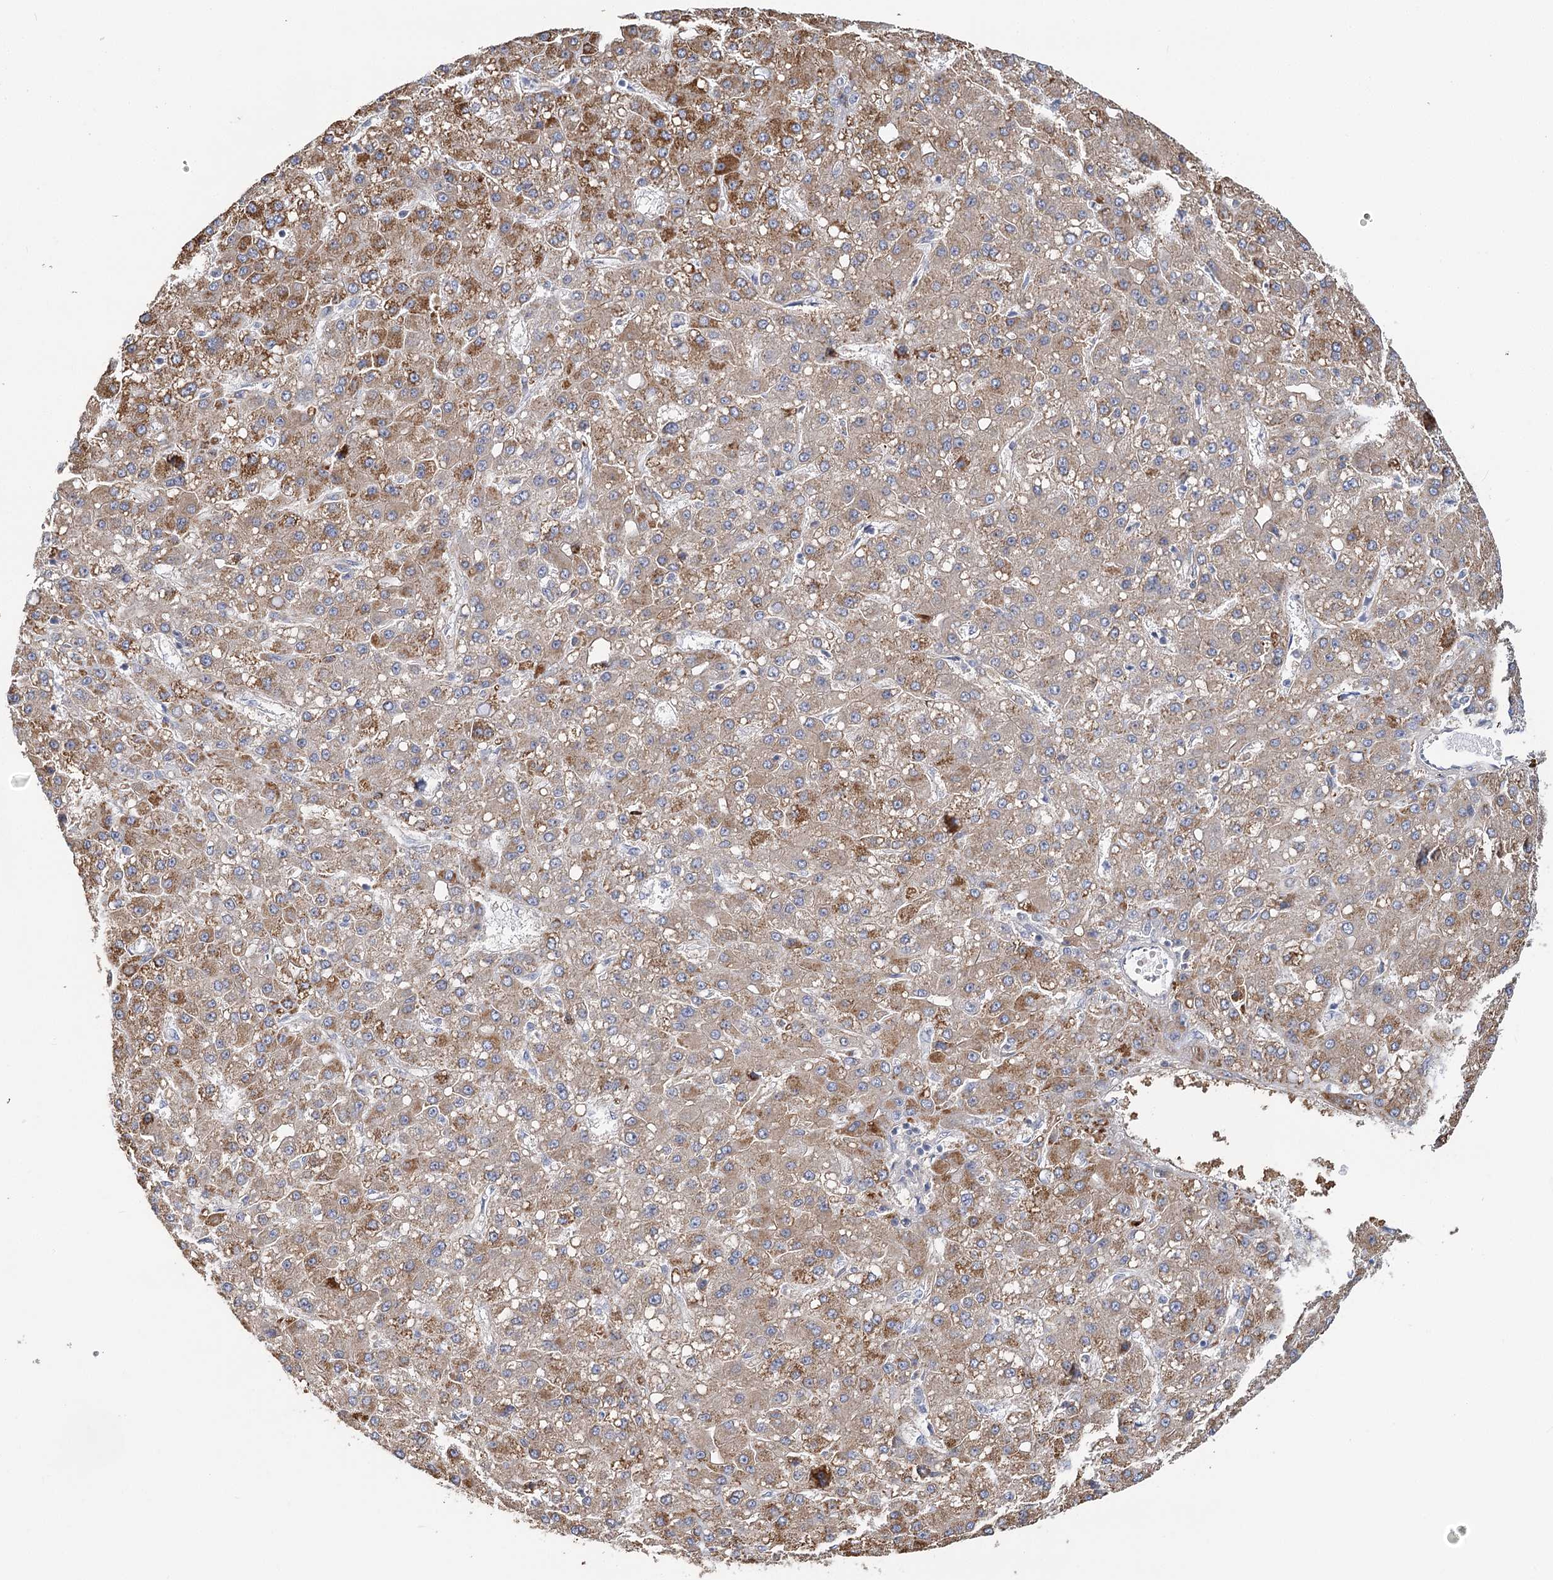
{"staining": {"intensity": "moderate", "quantity": ">75%", "location": "cytoplasmic/membranous"}, "tissue": "liver cancer", "cell_type": "Tumor cells", "image_type": "cancer", "snomed": [{"axis": "morphology", "description": "Carcinoma, Hepatocellular, NOS"}, {"axis": "topography", "description": "Liver"}], "caption": "DAB (3,3'-diaminobenzidine) immunohistochemical staining of liver hepatocellular carcinoma demonstrates moderate cytoplasmic/membranous protein staining in approximately >75% of tumor cells.", "gene": "EPB41L5", "patient": {"sex": "male", "age": 67}}